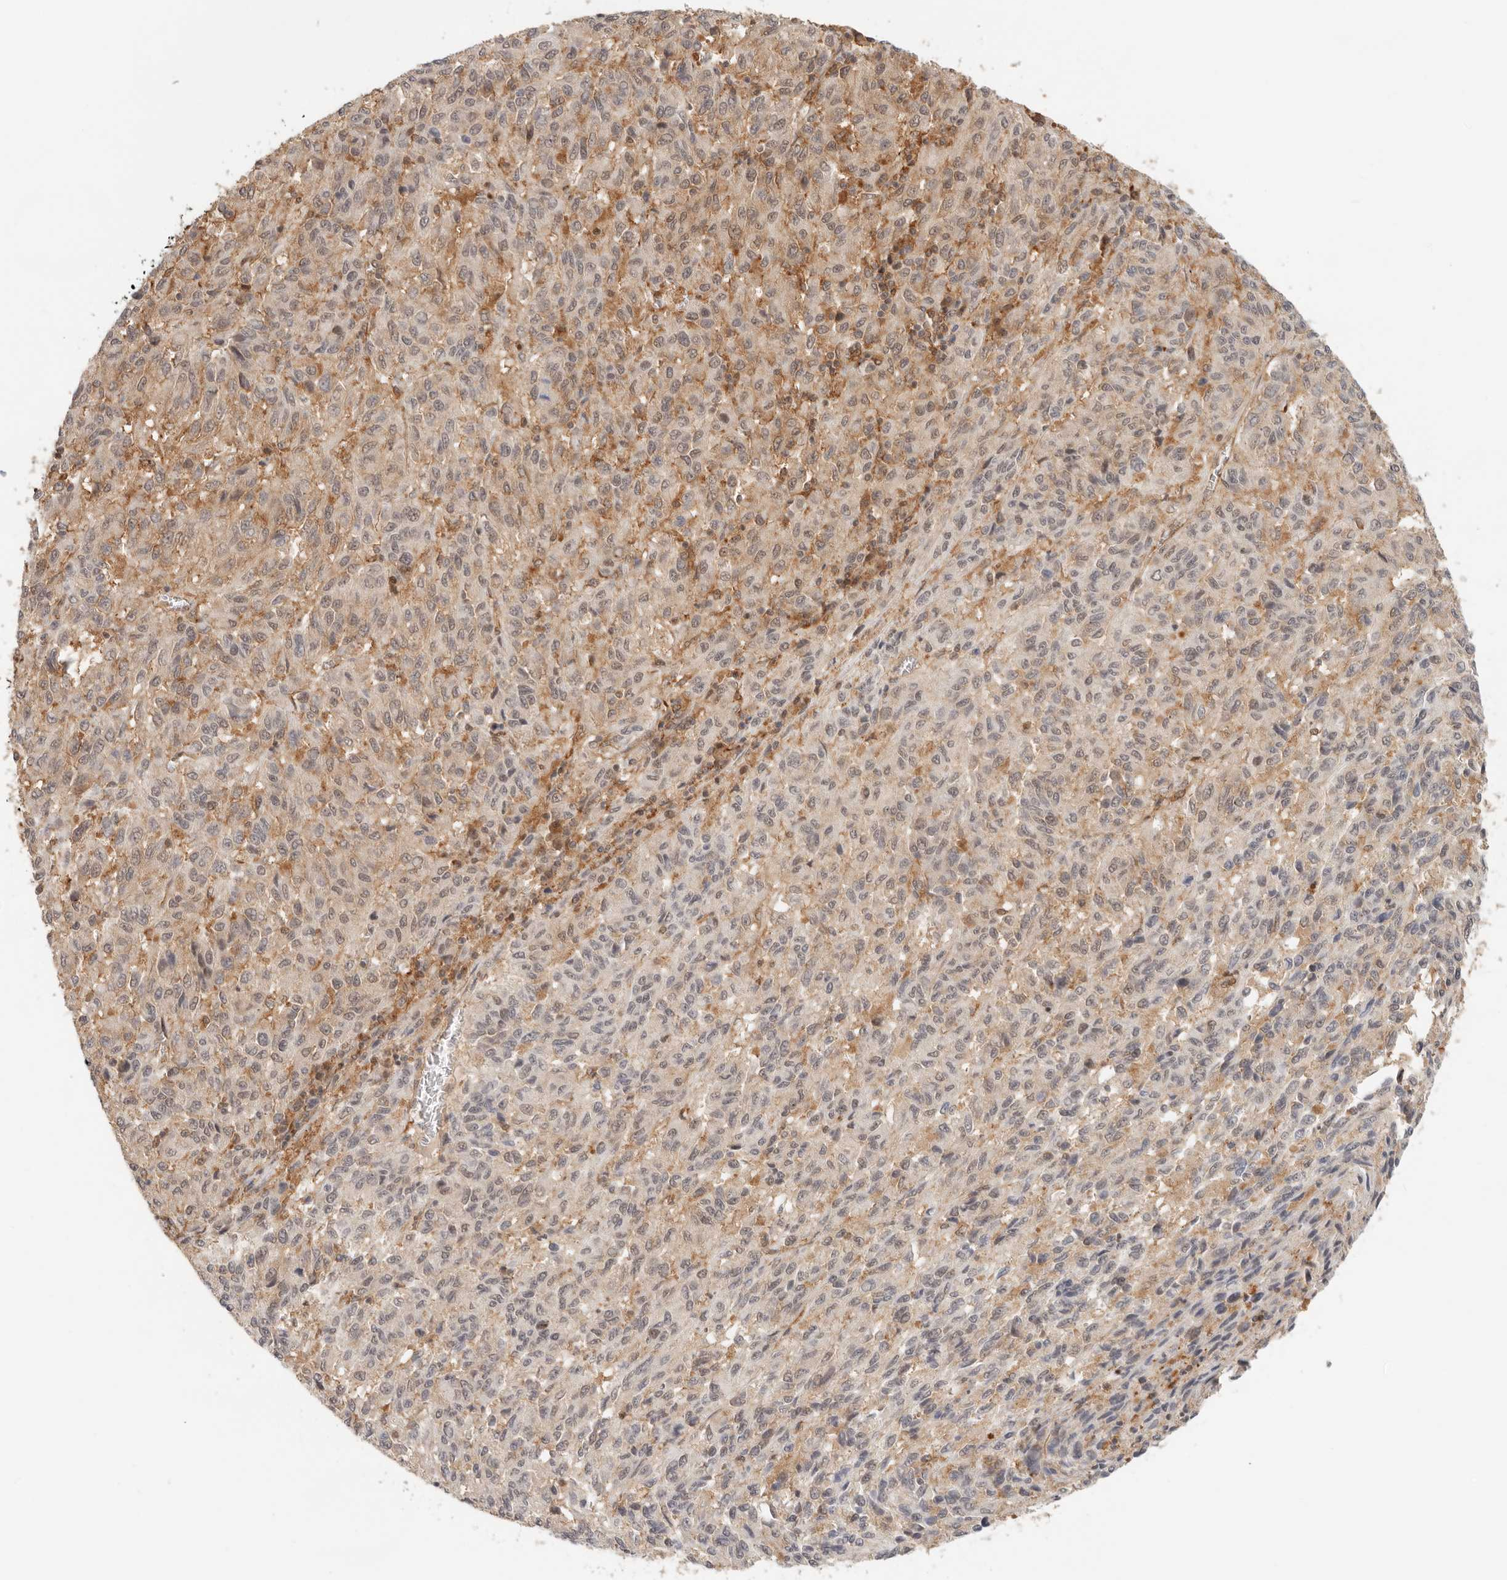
{"staining": {"intensity": "weak", "quantity": "25%-75%", "location": "cytoplasmic/membranous"}, "tissue": "melanoma", "cell_type": "Tumor cells", "image_type": "cancer", "snomed": [{"axis": "morphology", "description": "Malignant melanoma, Metastatic site"}, {"axis": "topography", "description": "Lung"}], "caption": "Malignant melanoma (metastatic site) tissue reveals weak cytoplasmic/membranous positivity in about 25%-75% of tumor cells (DAB IHC, brown staining for protein, blue staining for nuclei).", "gene": "HEXD", "patient": {"sex": "male", "age": 64}}